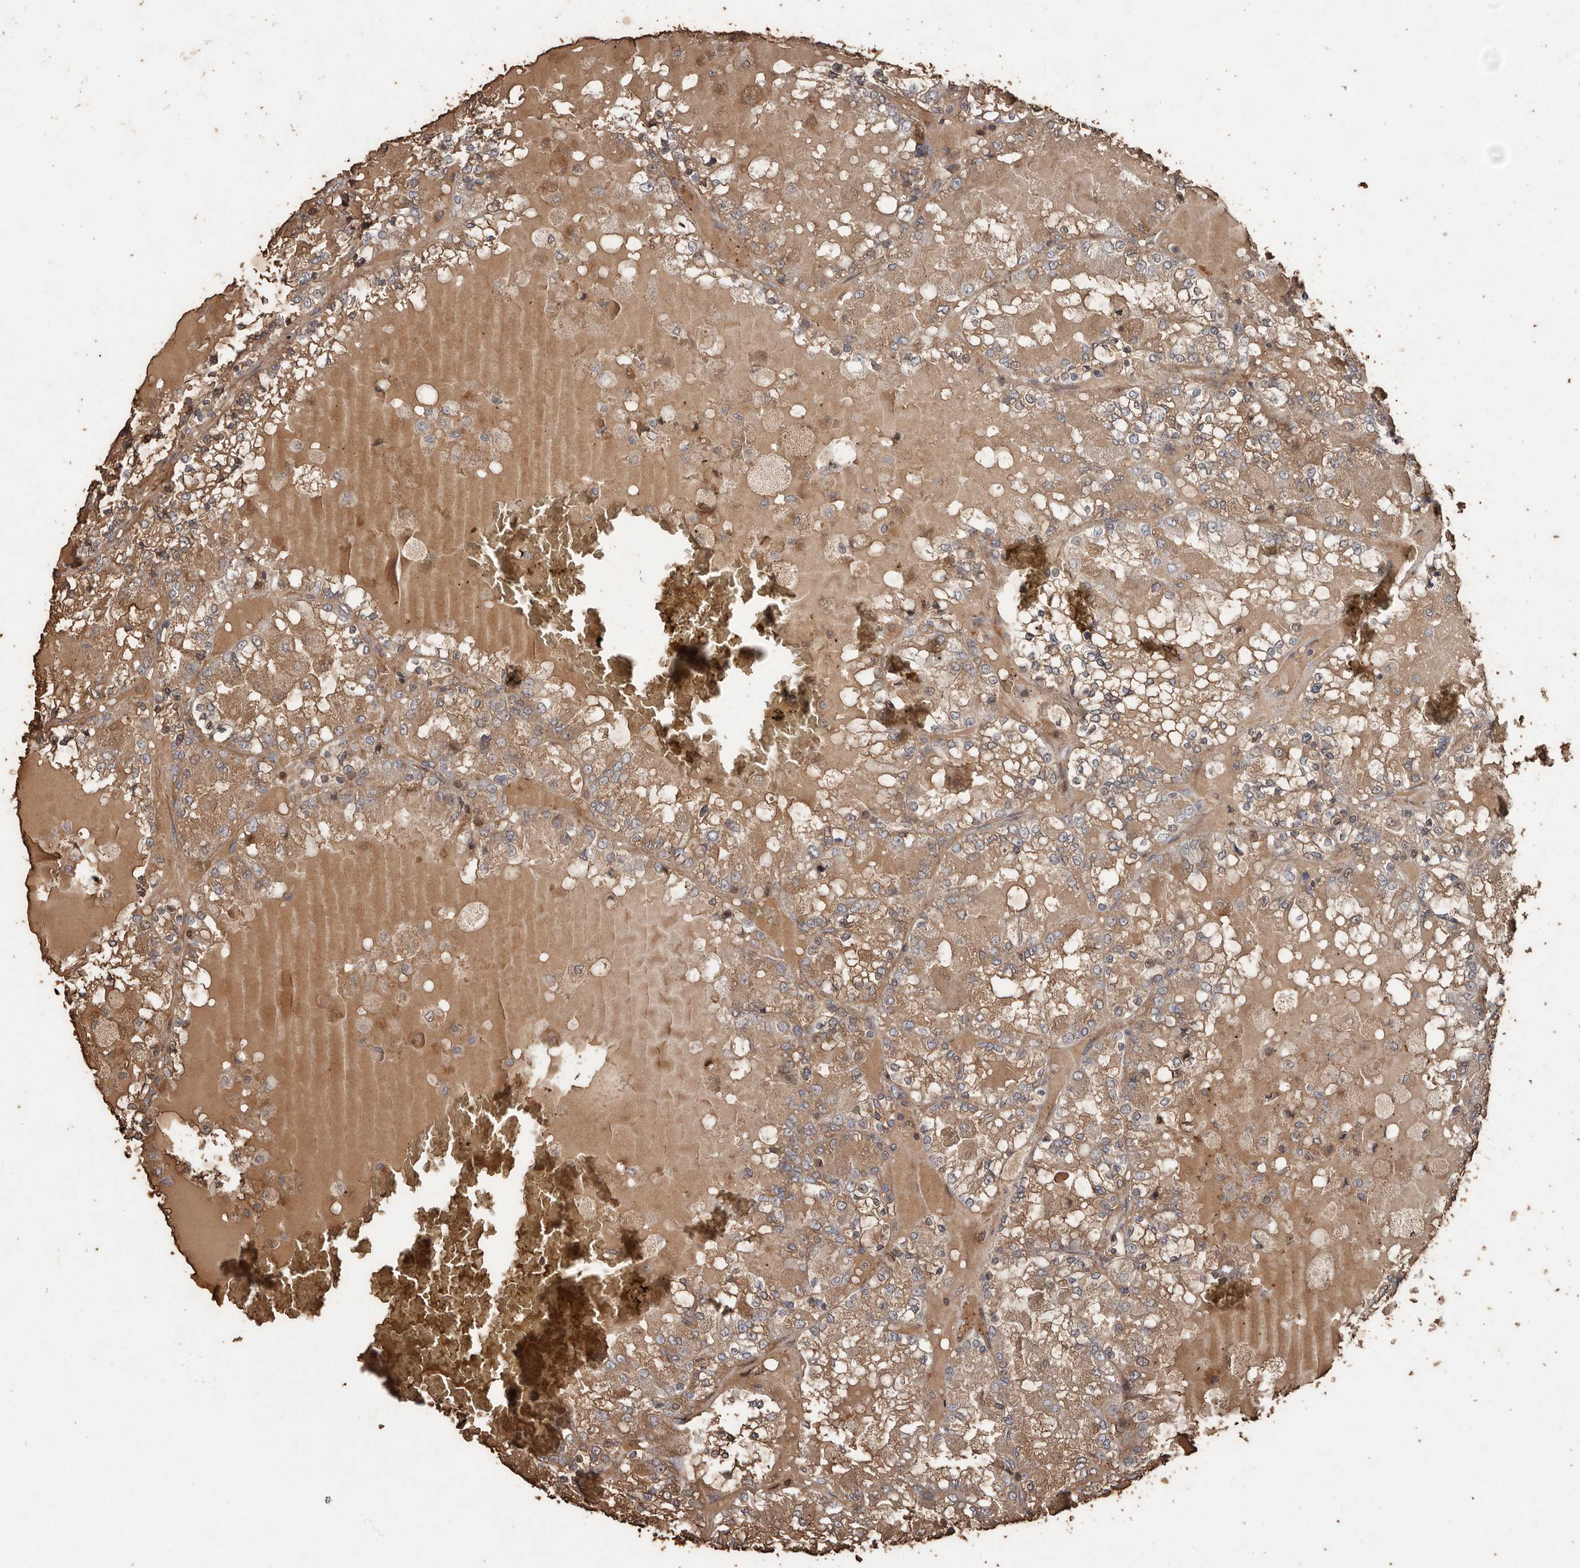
{"staining": {"intensity": "moderate", "quantity": ">75%", "location": "cytoplasmic/membranous"}, "tissue": "renal cancer", "cell_type": "Tumor cells", "image_type": "cancer", "snomed": [{"axis": "morphology", "description": "Adenocarcinoma, NOS"}, {"axis": "topography", "description": "Kidney"}], "caption": "Immunohistochemical staining of adenocarcinoma (renal) shows medium levels of moderate cytoplasmic/membranous staining in about >75% of tumor cells. (IHC, brightfield microscopy, high magnification).", "gene": "RANBP17", "patient": {"sex": "female", "age": 56}}